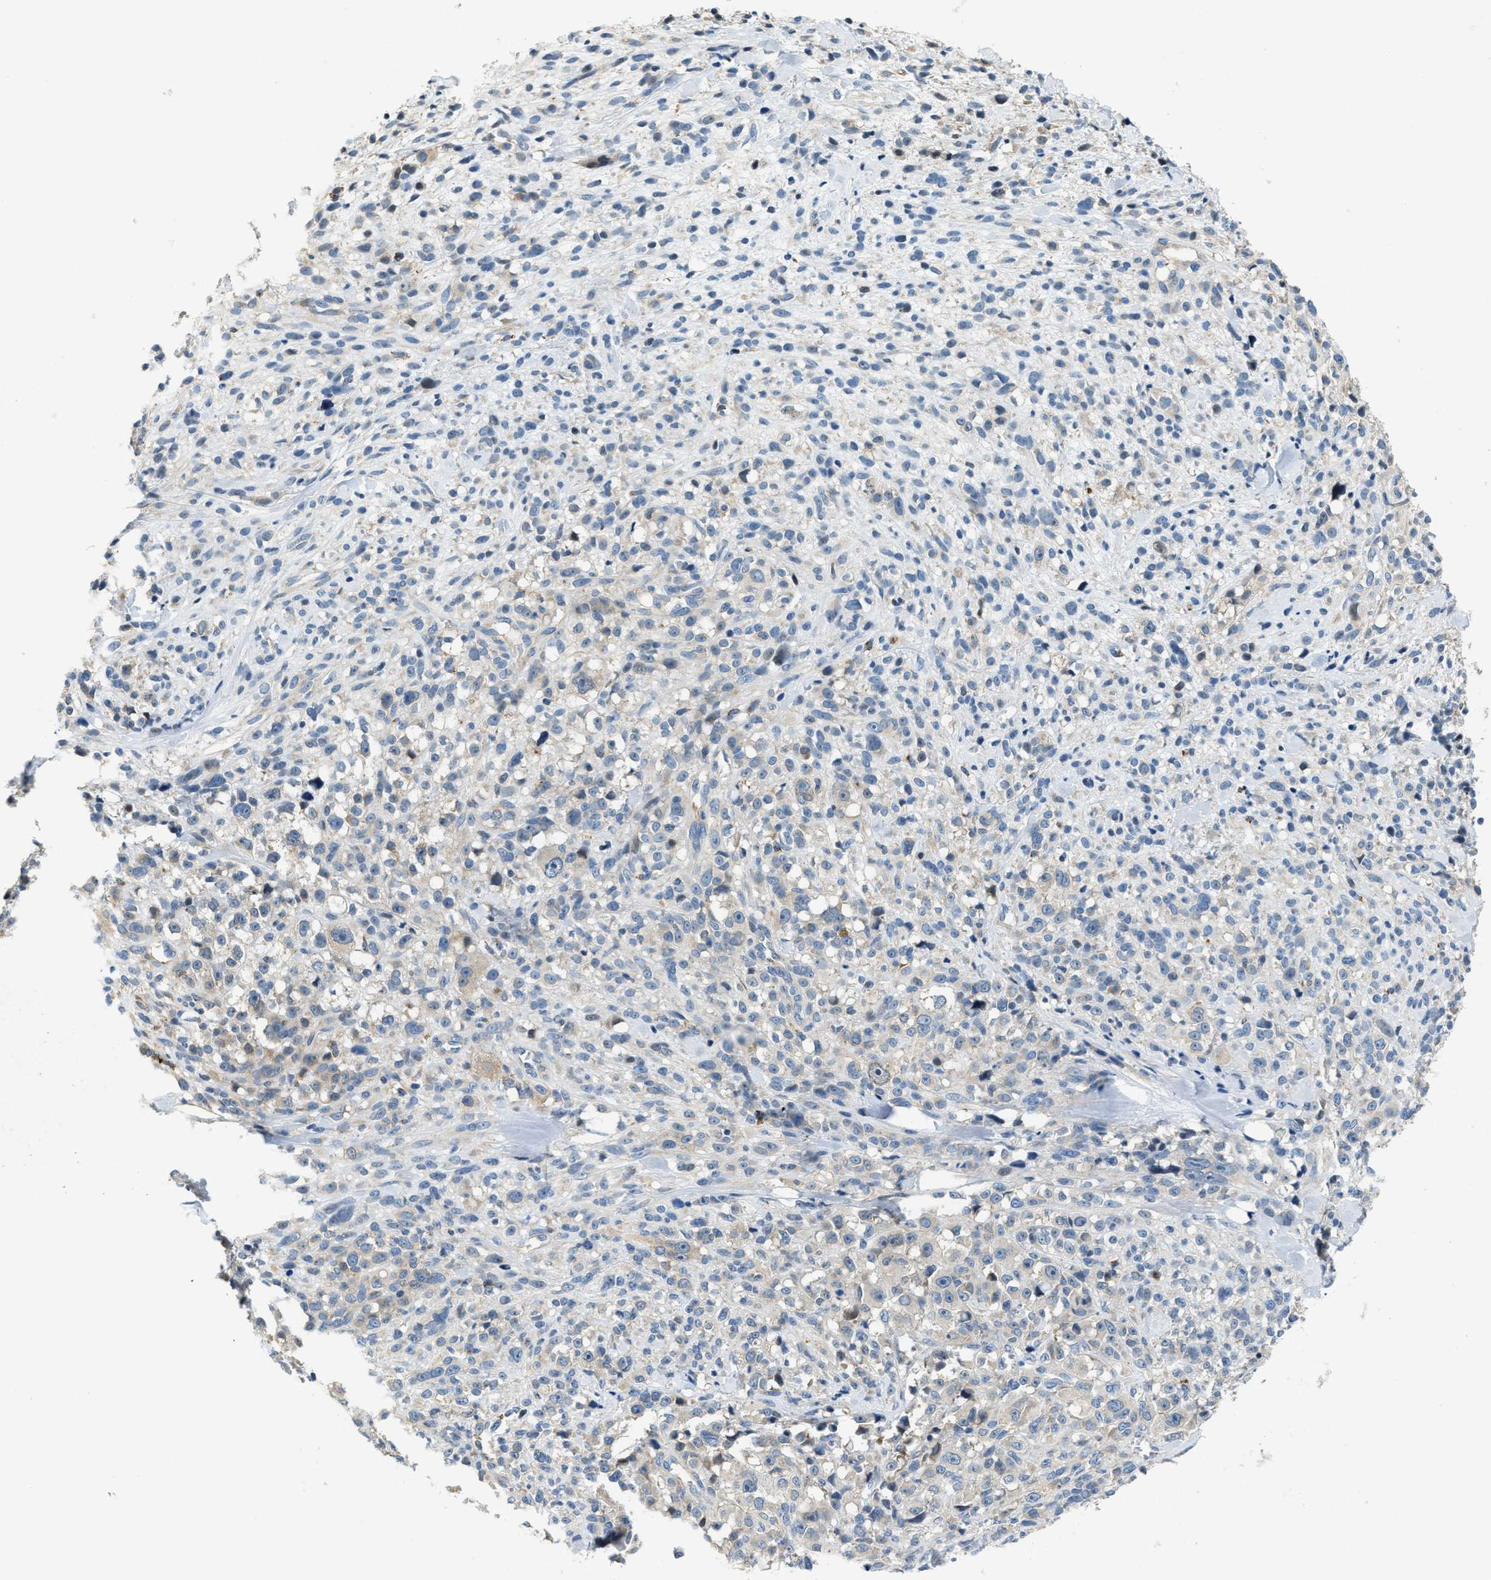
{"staining": {"intensity": "negative", "quantity": "none", "location": "none"}, "tissue": "melanoma", "cell_type": "Tumor cells", "image_type": "cancer", "snomed": [{"axis": "morphology", "description": "Malignant melanoma, NOS"}, {"axis": "topography", "description": "Skin"}], "caption": "The photomicrograph exhibits no staining of tumor cells in malignant melanoma. The staining is performed using DAB brown chromogen with nuclei counter-stained in using hematoxylin.", "gene": "KLHDC10", "patient": {"sex": "female", "age": 55}}